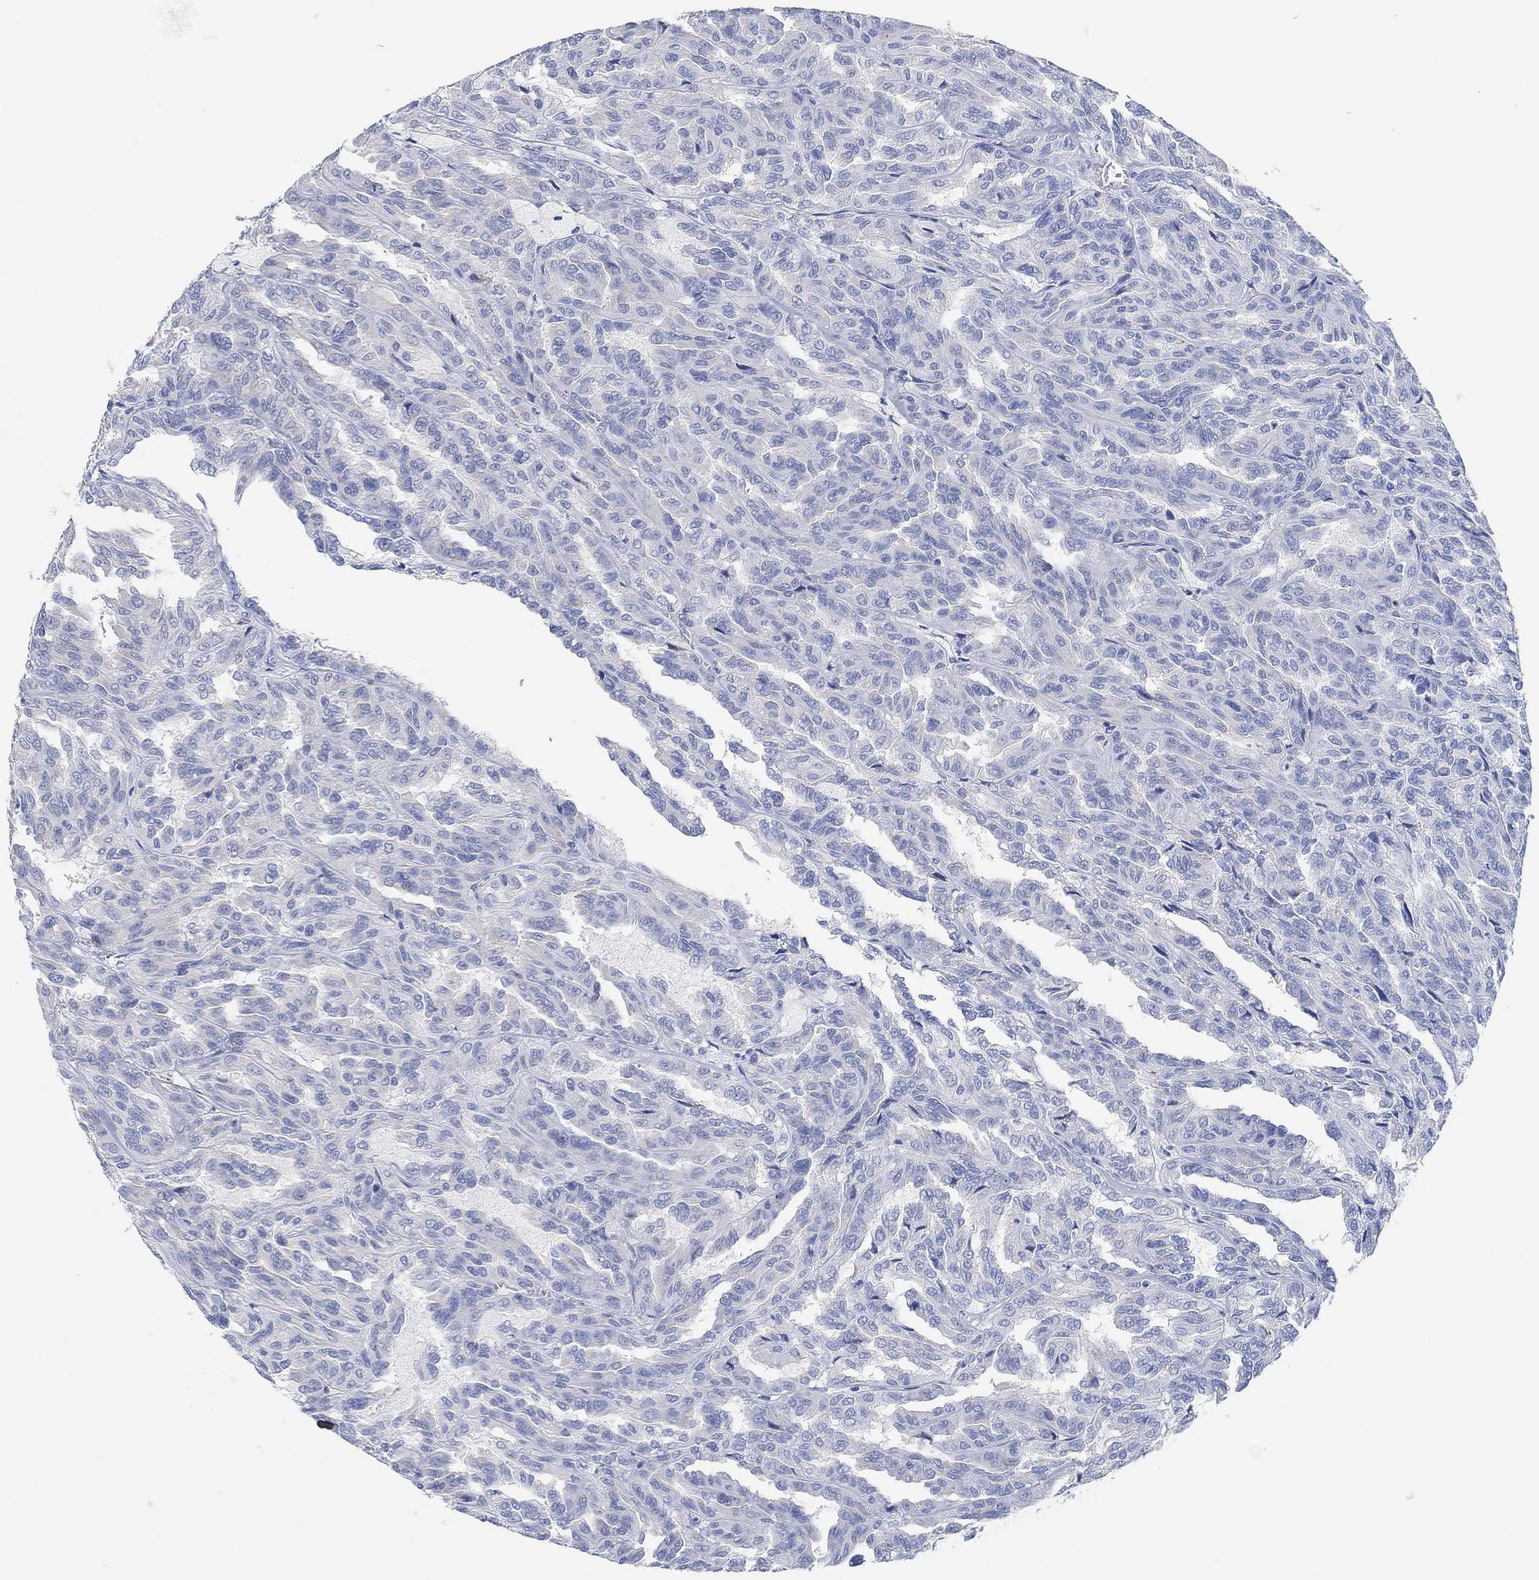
{"staining": {"intensity": "negative", "quantity": "none", "location": "none"}, "tissue": "renal cancer", "cell_type": "Tumor cells", "image_type": "cancer", "snomed": [{"axis": "morphology", "description": "Adenocarcinoma, NOS"}, {"axis": "topography", "description": "Kidney"}], "caption": "This is an immunohistochemistry (IHC) micrograph of human renal cancer (adenocarcinoma). There is no expression in tumor cells.", "gene": "VAT1L", "patient": {"sex": "male", "age": 79}}